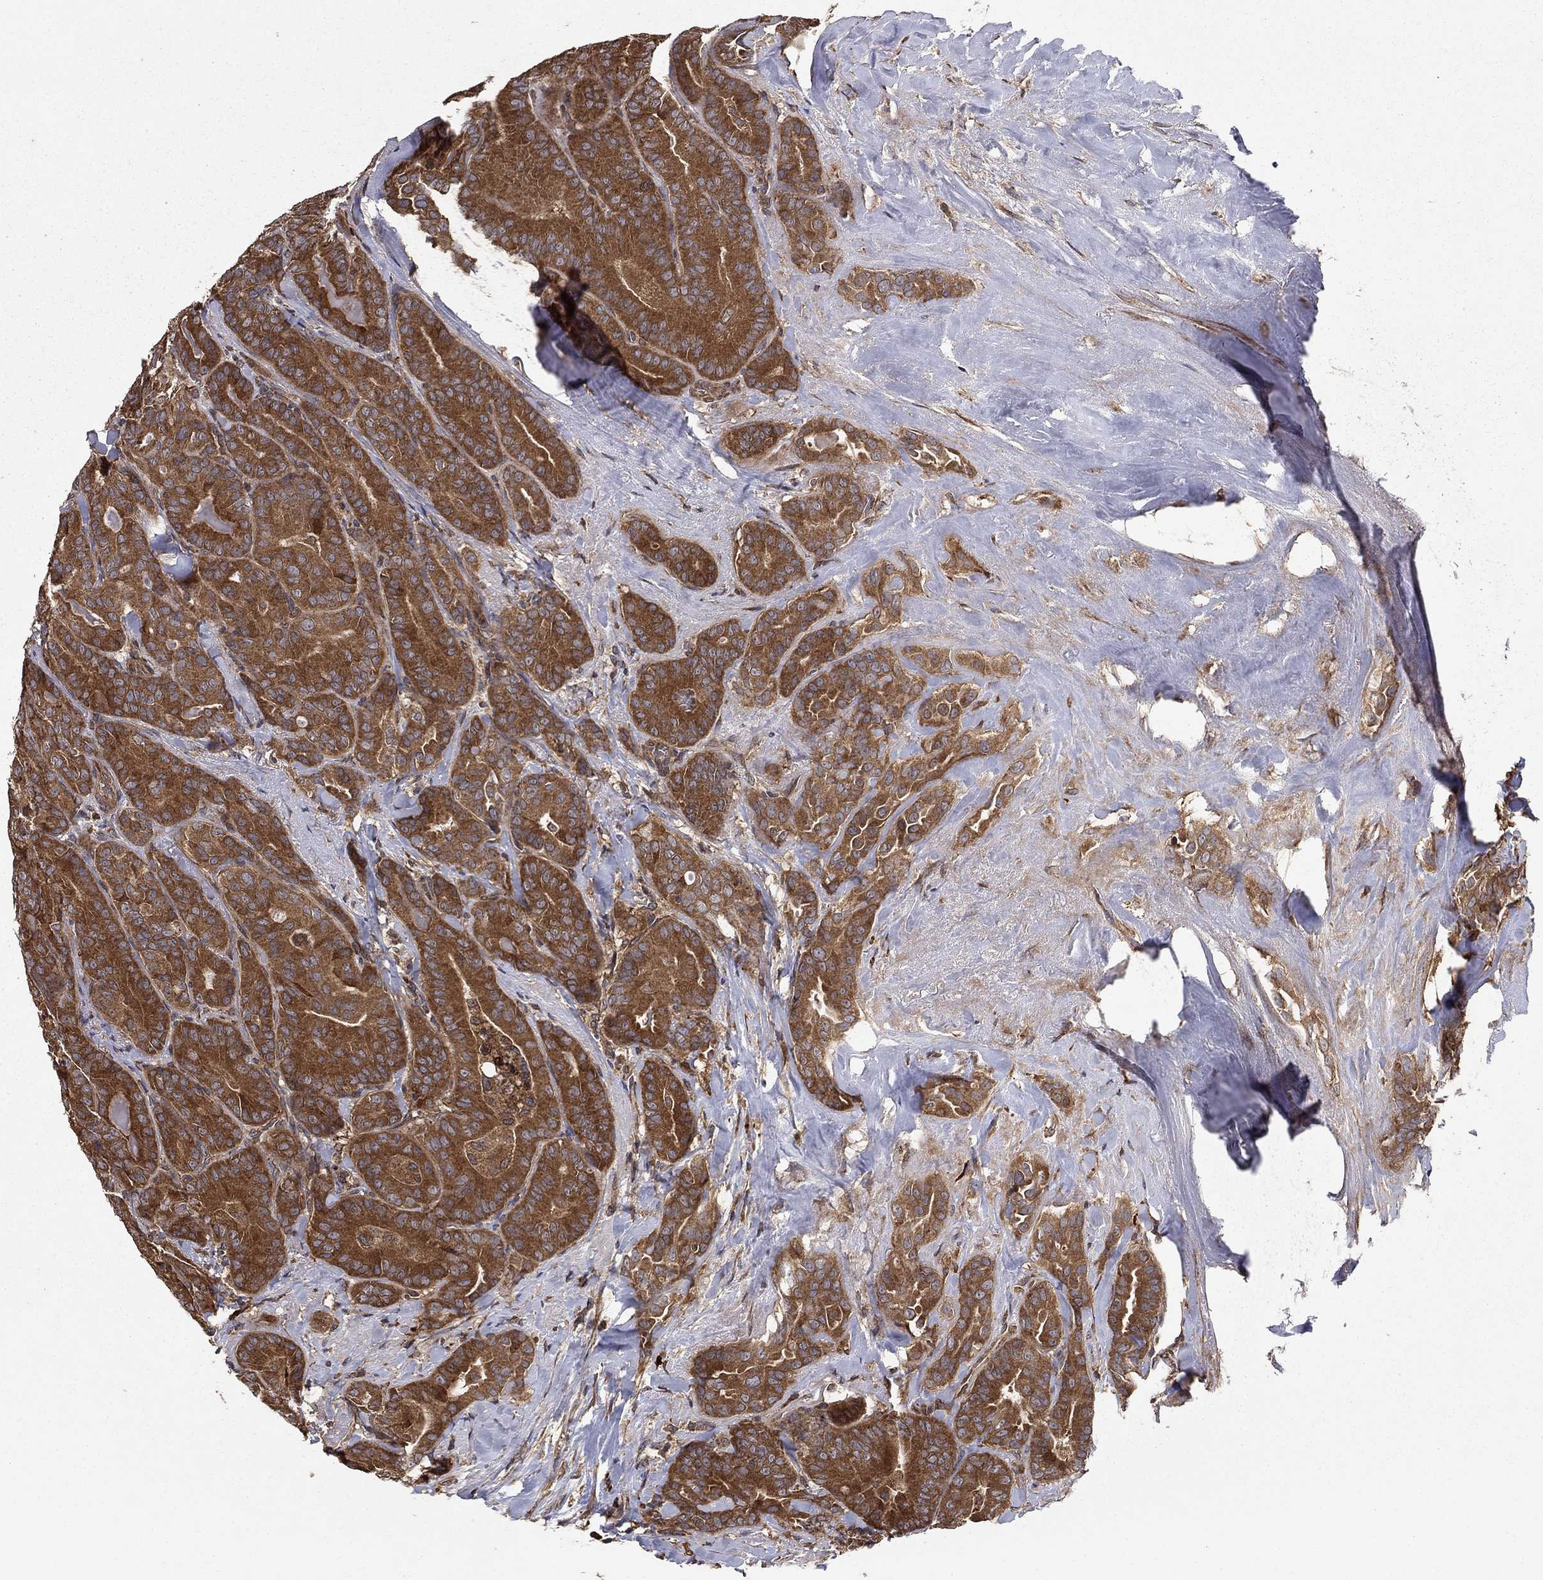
{"staining": {"intensity": "strong", "quantity": ">75%", "location": "cytoplasmic/membranous"}, "tissue": "thyroid cancer", "cell_type": "Tumor cells", "image_type": "cancer", "snomed": [{"axis": "morphology", "description": "Papillary adenocarcinoma, NOS"}, {"axis": "topography", "description": "Thyroid gland"}], "caption": "Papillary adenocarcinoma (thyroid) stained for a protein displays strong cytoplasmic/membranous positivity in tumor cells.", "gene": "BABAM2", "patient": {"sex": "male", "age": 61}}